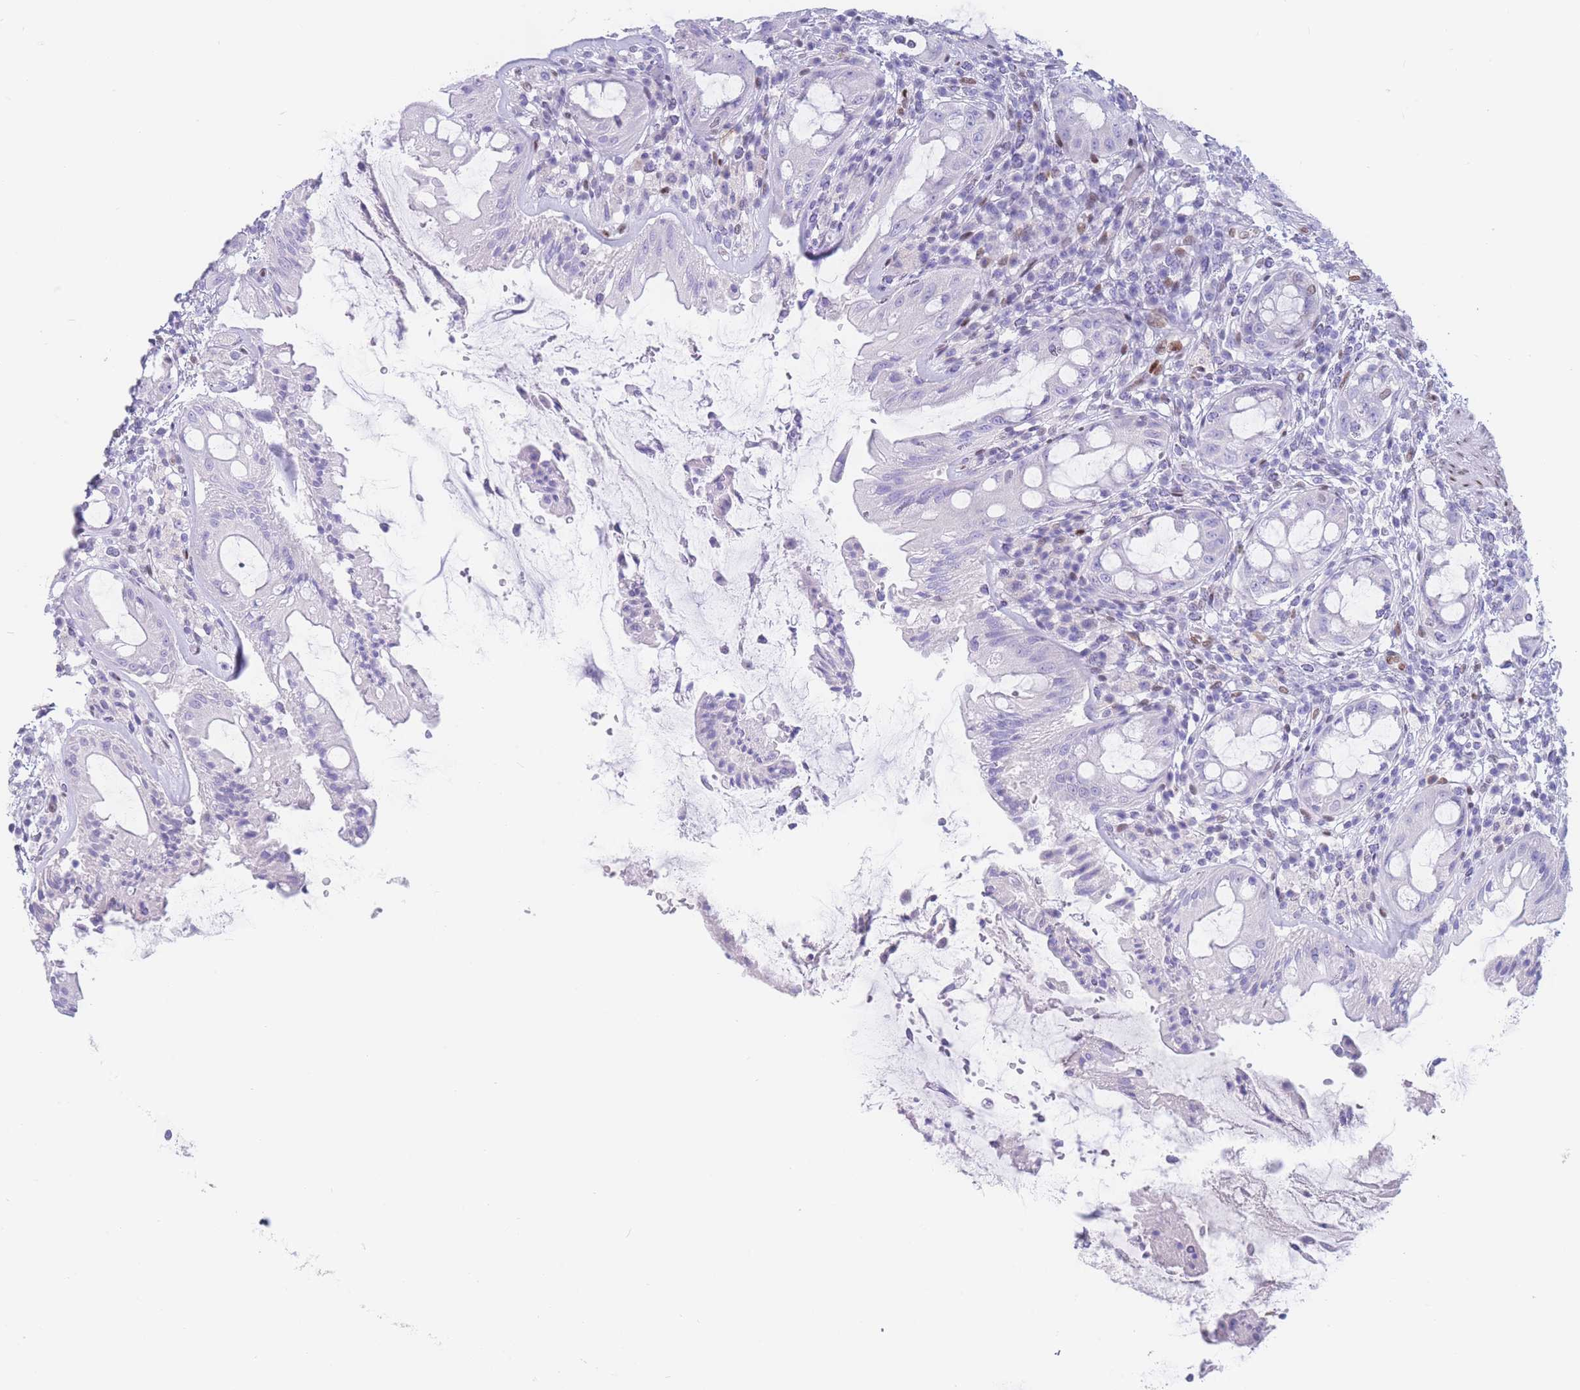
{"staining": {"intensity": "negative", "quantity": "none", "location": "none"}, "tissue": "rectum", "cell_type": "Glandular cells", "image_type": "normal", "snomed": [{"axis": "morphology", "description": "Normal tissue, NOS"}, {"axis": "topography", "description": "Rectum"}], "caption": "A high-resolution histopathology image shows IHC staining of unremarkable rectum, which reveals no significant staining in glandular cells.", "gene": "PSMB5", "patient": {"sex": "female", "age": 57}}